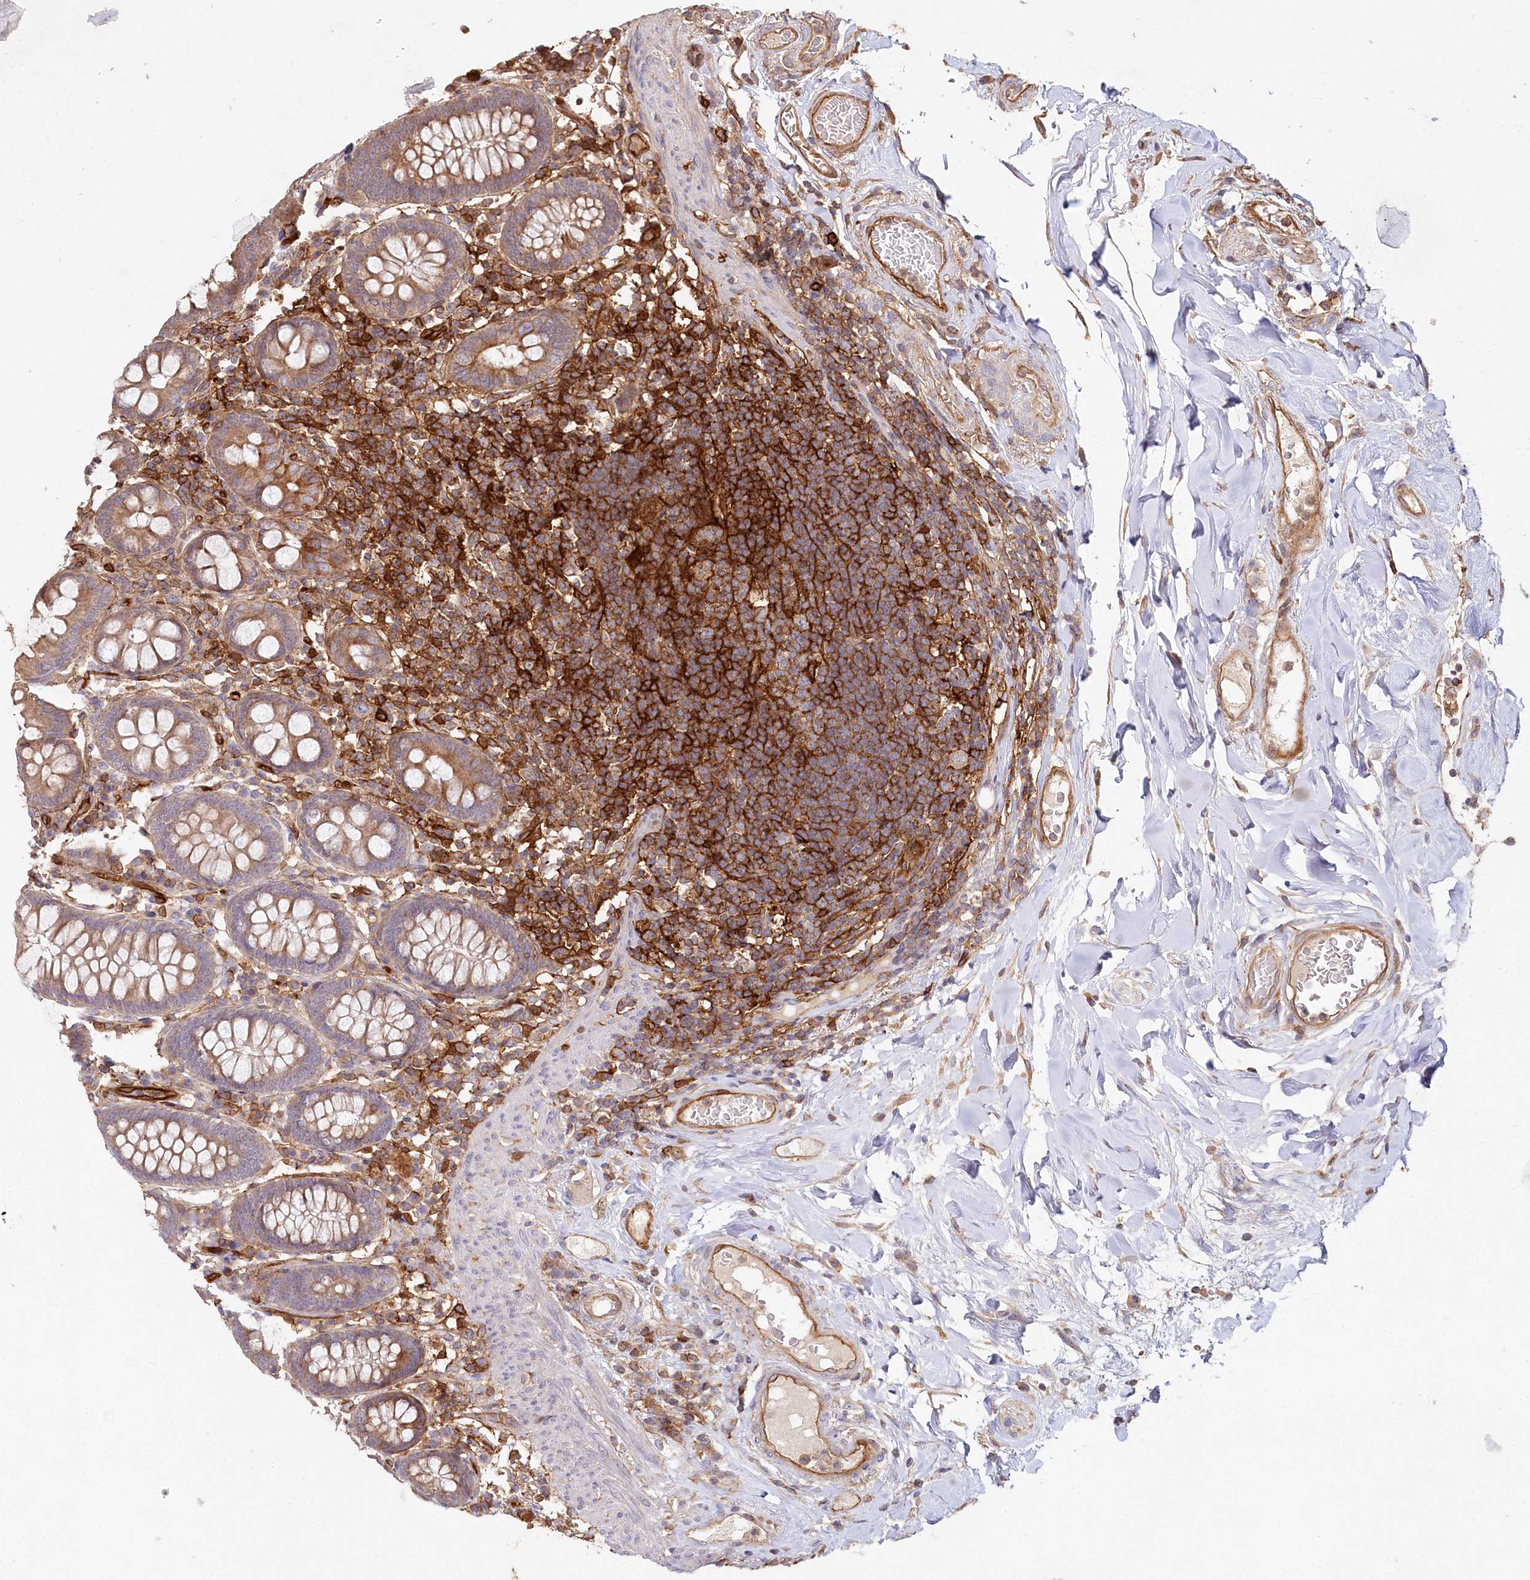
{"staining": {"intensity": "moderate", "quantity": ">75%", "location": "cytoplasmic/membranous"}, "tissue": "colon", "cell_type": "Endothelial cells", "image_type": "normal", "snomed": [{"axis": "morphology", "description": "Normal tissue, NOS"}, {"axis": "topography", "description": "Colon"}], "caption": "Protein positivity by immunohistochemistry (IHC) shows moderate cytoplasmic/membranous expression in approximately >75% of endothelial cells in normal colon.", "gene": "RBP5", "patient": {"sex": "female", "age": 79}}